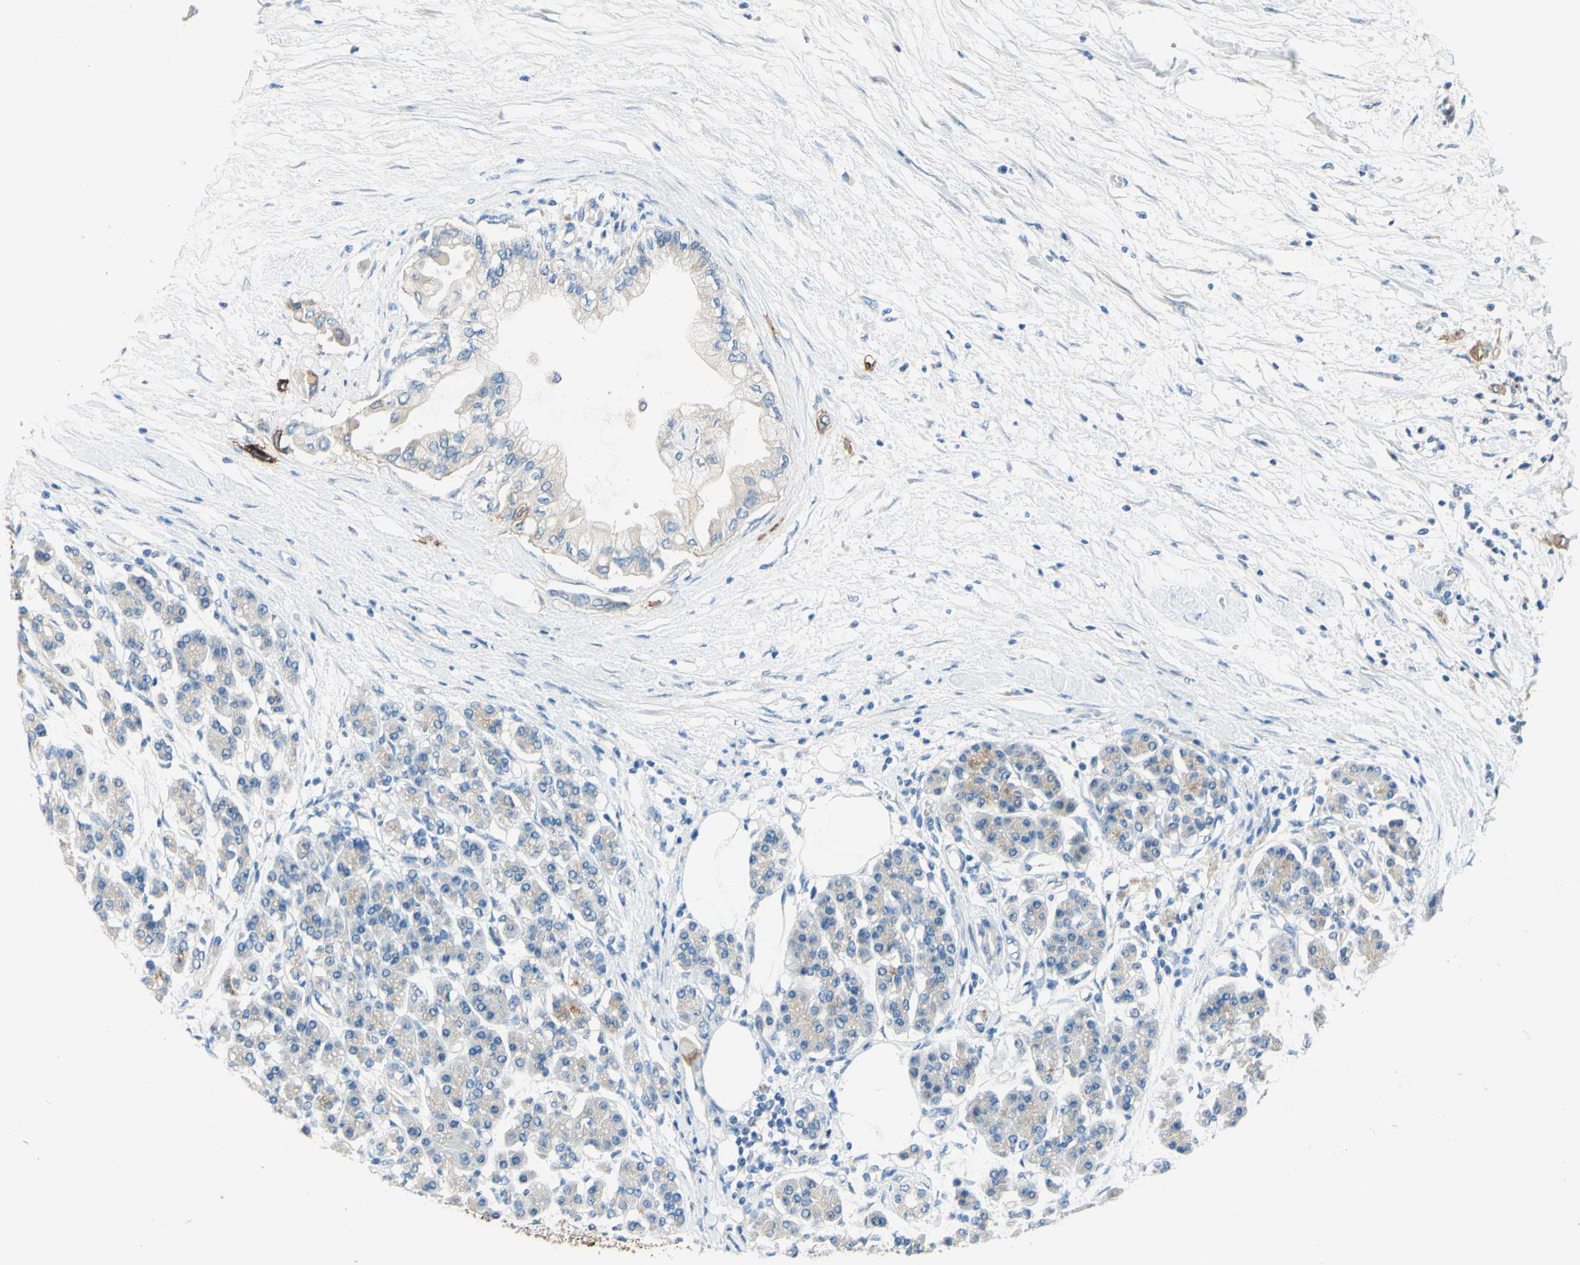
{"staining": {"intensity": "strong", "quantity": "<25%", "location": "cytoplasmic/membranous"}, "tissue": "pancreatic cancer", "cell_type": "Tumor cells", "image_type": "cancer", "snomed": [{"axis": "morphology", "description": "Adenocarcinoma, NOS"}, {"axis": "morphology", "description": "Adenocarcinoma, metastatic, NOS"}, {"axis": "topography", "description": "Lymph node"}, {"axis": "topography", "description": "Pancreas"}, {"axis": "topography", "description": "Duodenum"}], "caption": "Immunohistochemical staining of human pancreatic metastatic adenocarcinoma reveals strong cytoplasmic/membranous protein staining in approximately <25% of tumor cells. (Brightfield microscopy of DAB IHC at high magnification).", "gene": "F3", "patient": {"sex": "female", "age": 64}}